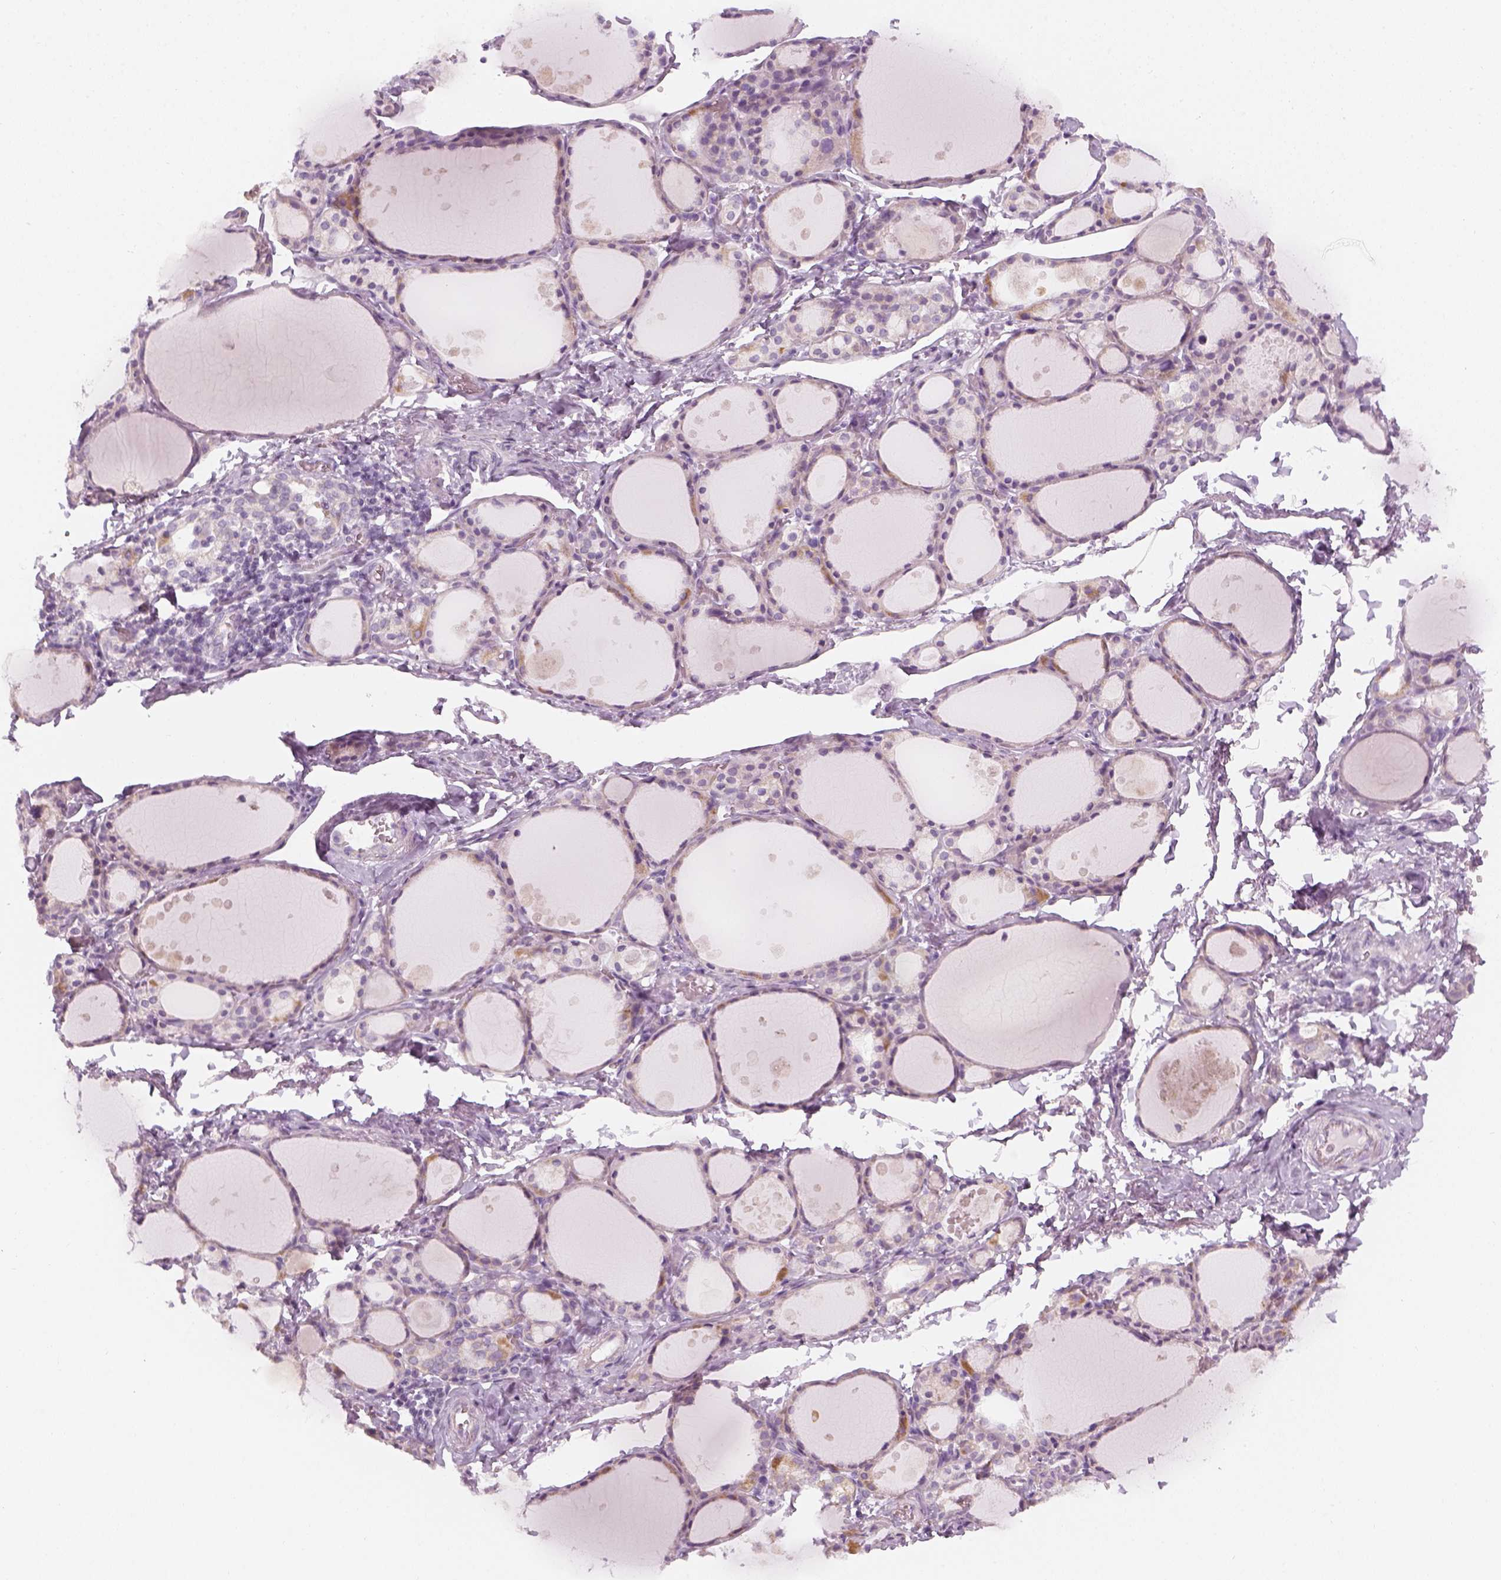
{"staining": {"intensity": "weak", "quantity": "<25%", "location": "cytoplasmic/membranous"}, "tissue": "thyroid gland", "cell_type": "Glandular cells", "image_type": "normal", "snomed": [{"axis": "morphology", "description": "Normal tissue, NOS"}, {"axis": "topography", "description": "Thyroid gland"}], "caption": "An IHC micrograph of normal thyroid gland is shown. There is no staining in glandular cells of thyroid gland. (DAB immunohistochemistry with hematoxylin counter stain).", "gene": "PRAME", "patient": {"sex": "male", "age": 68}}